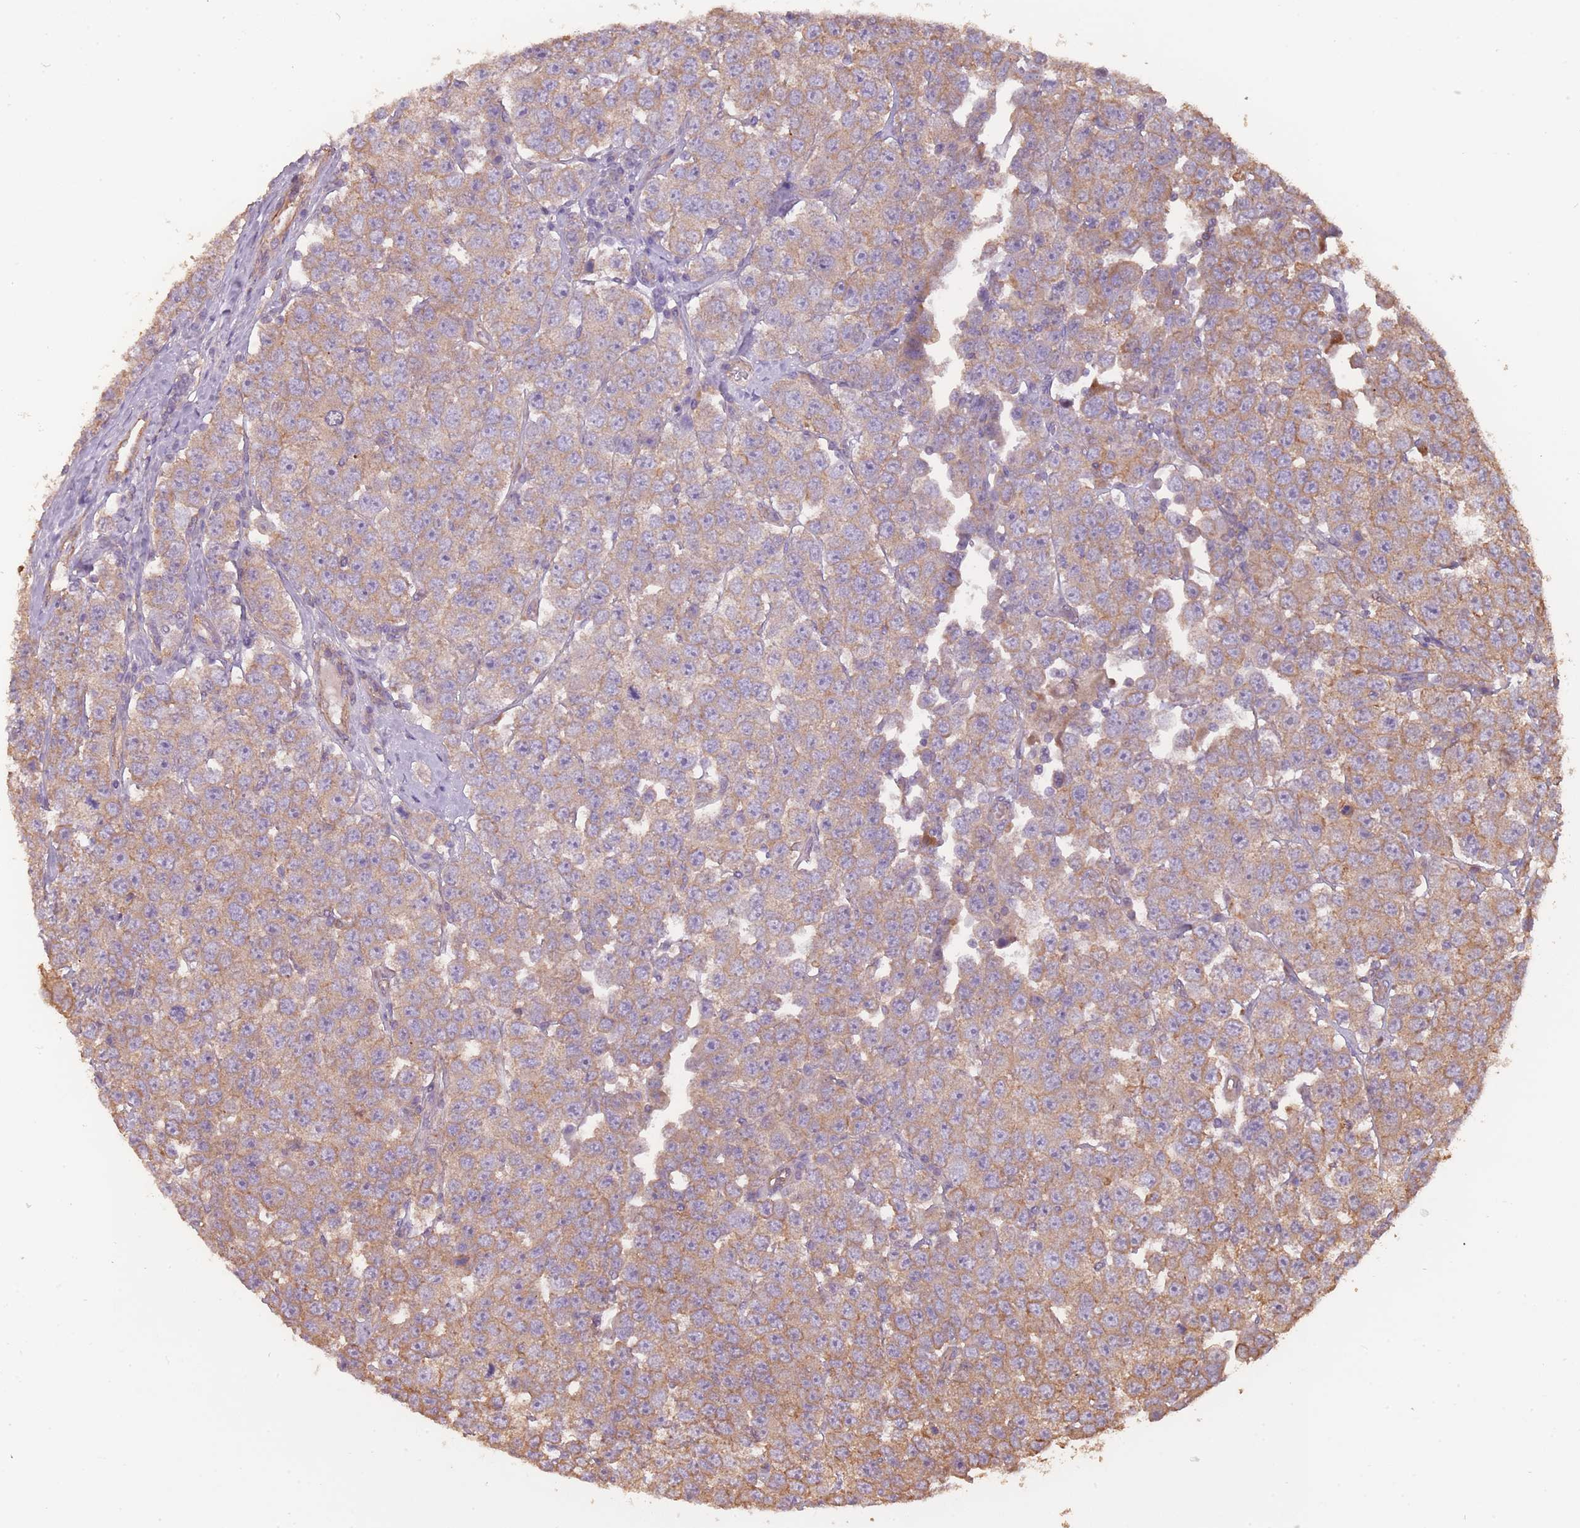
{"staining": {"intensity": "weak", "quantity": ">75%", "location": "cytoplasmic/membranous"}, "tissue": "testis cancer", "cell_type": "Tumor cells", "image_type": "cancer", "snomed": [{"axis": "morphology", "description": "Seminoma, NOS"}, {"axis": "topography", "description": "Testis"}], "caption": "The image exhibits a brown stain indicating the presence of a protein in the cytoplasmic/membranous of tumor cells in testis cancer (seminoma). The staining is performed using DAB brown chromogen to label protein expression. The nuclei are counter-stained blue using hematoxylin.", "gene": "ARMH3", "patient": {"sex": "male", "age": 28}}